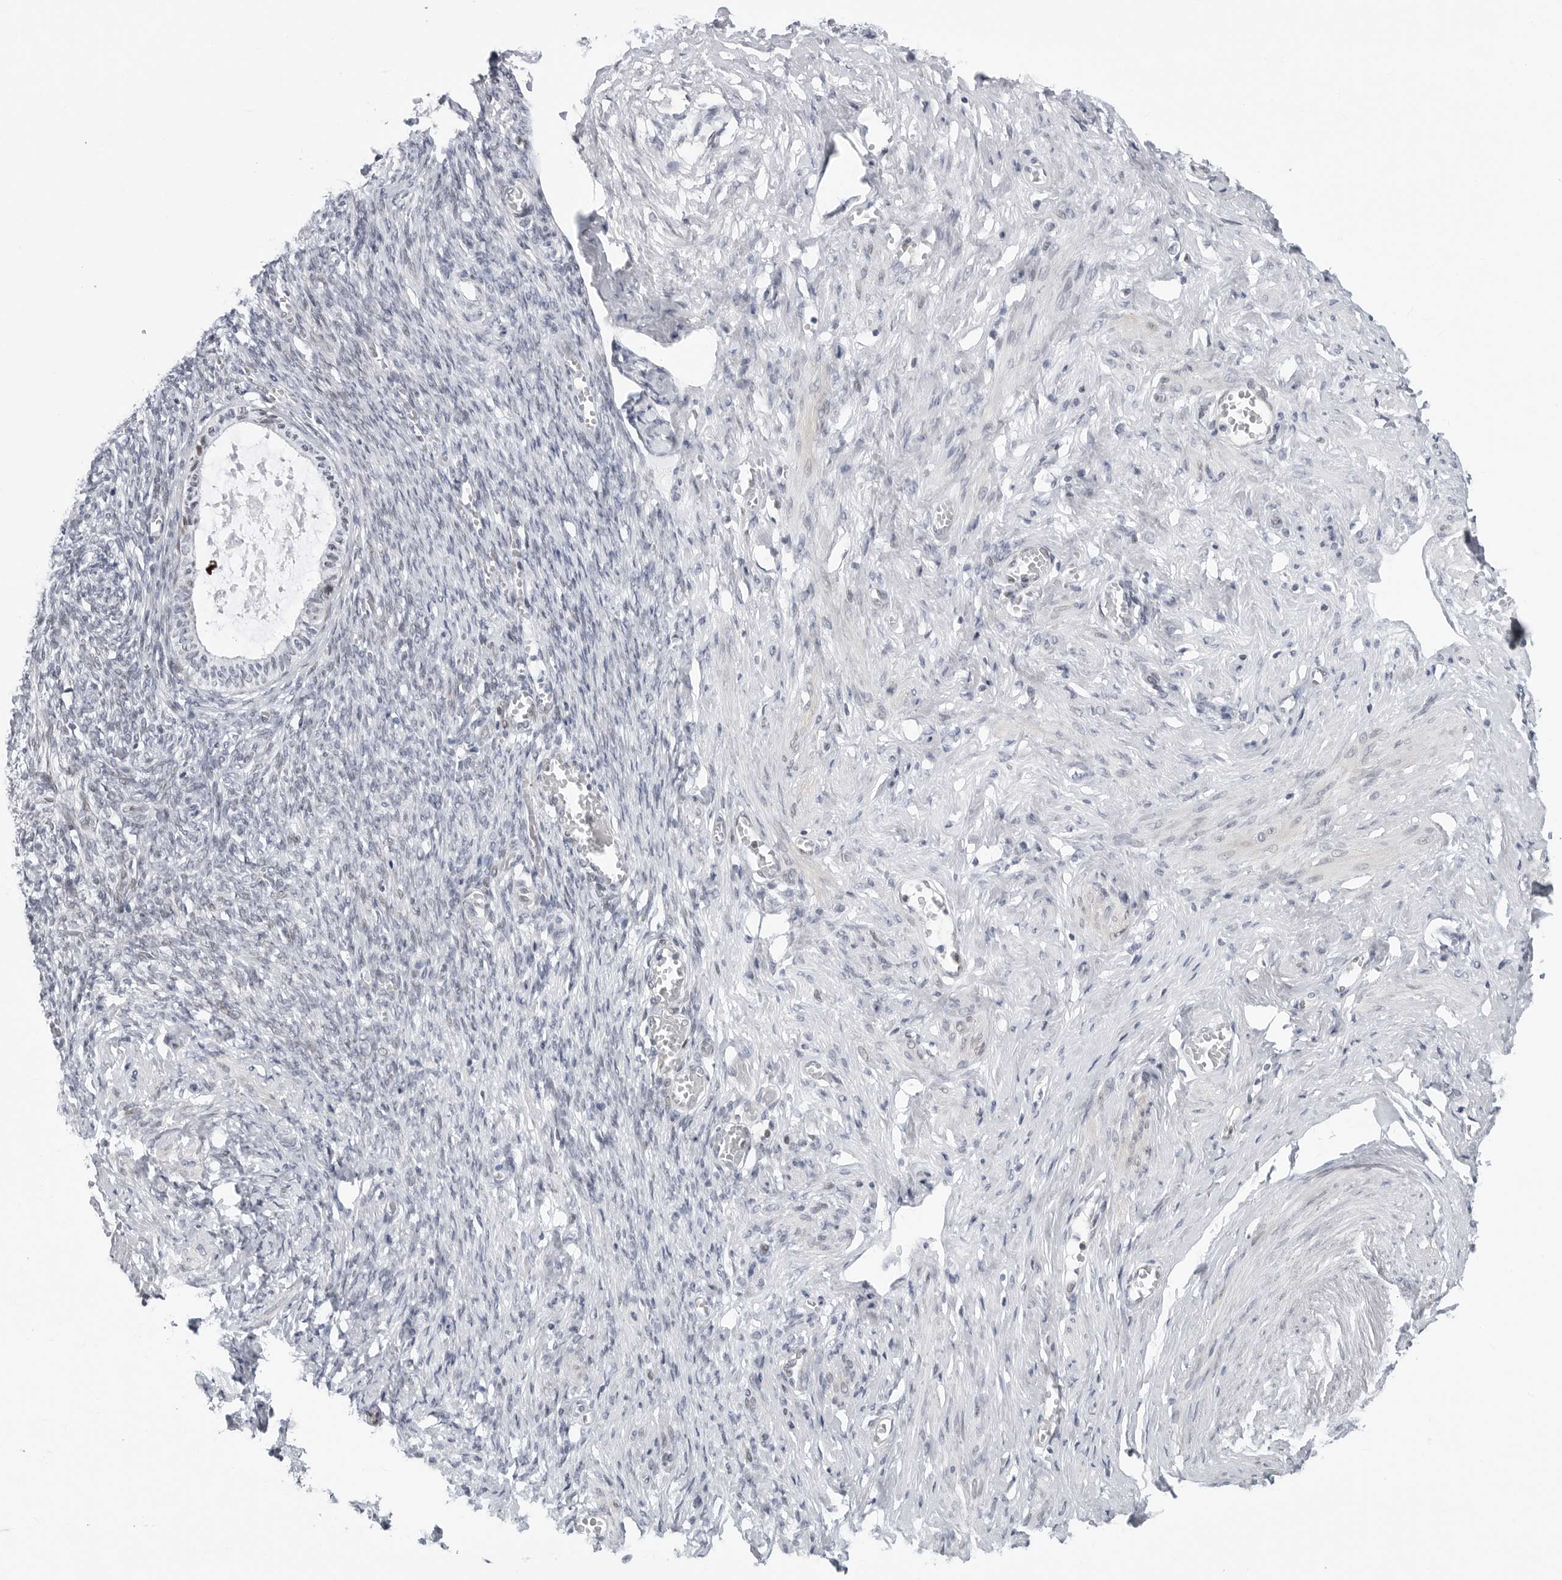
{"staining": {"intensity": "negative", "quantity": "none", "location": "none"}, "tissue": "adipose tissue", "cell_type": "Adipocytes", "image_type": "normal", "snomed": [{"axis": "morphology", "description": "Normal tissue, NOS"}, {"axis": "topography", "description": "Vascular tissue"}, {"axis": "topography", "description": "Fallopian tube"}, {"axis": "topography", "description": "Ovary"}], "caption": "This is an IHC image of normal human adipose tissue. There is no staining in adipocytes.", "gene": "FAM135B", "patient": {"sex": "female", "age": 67}}